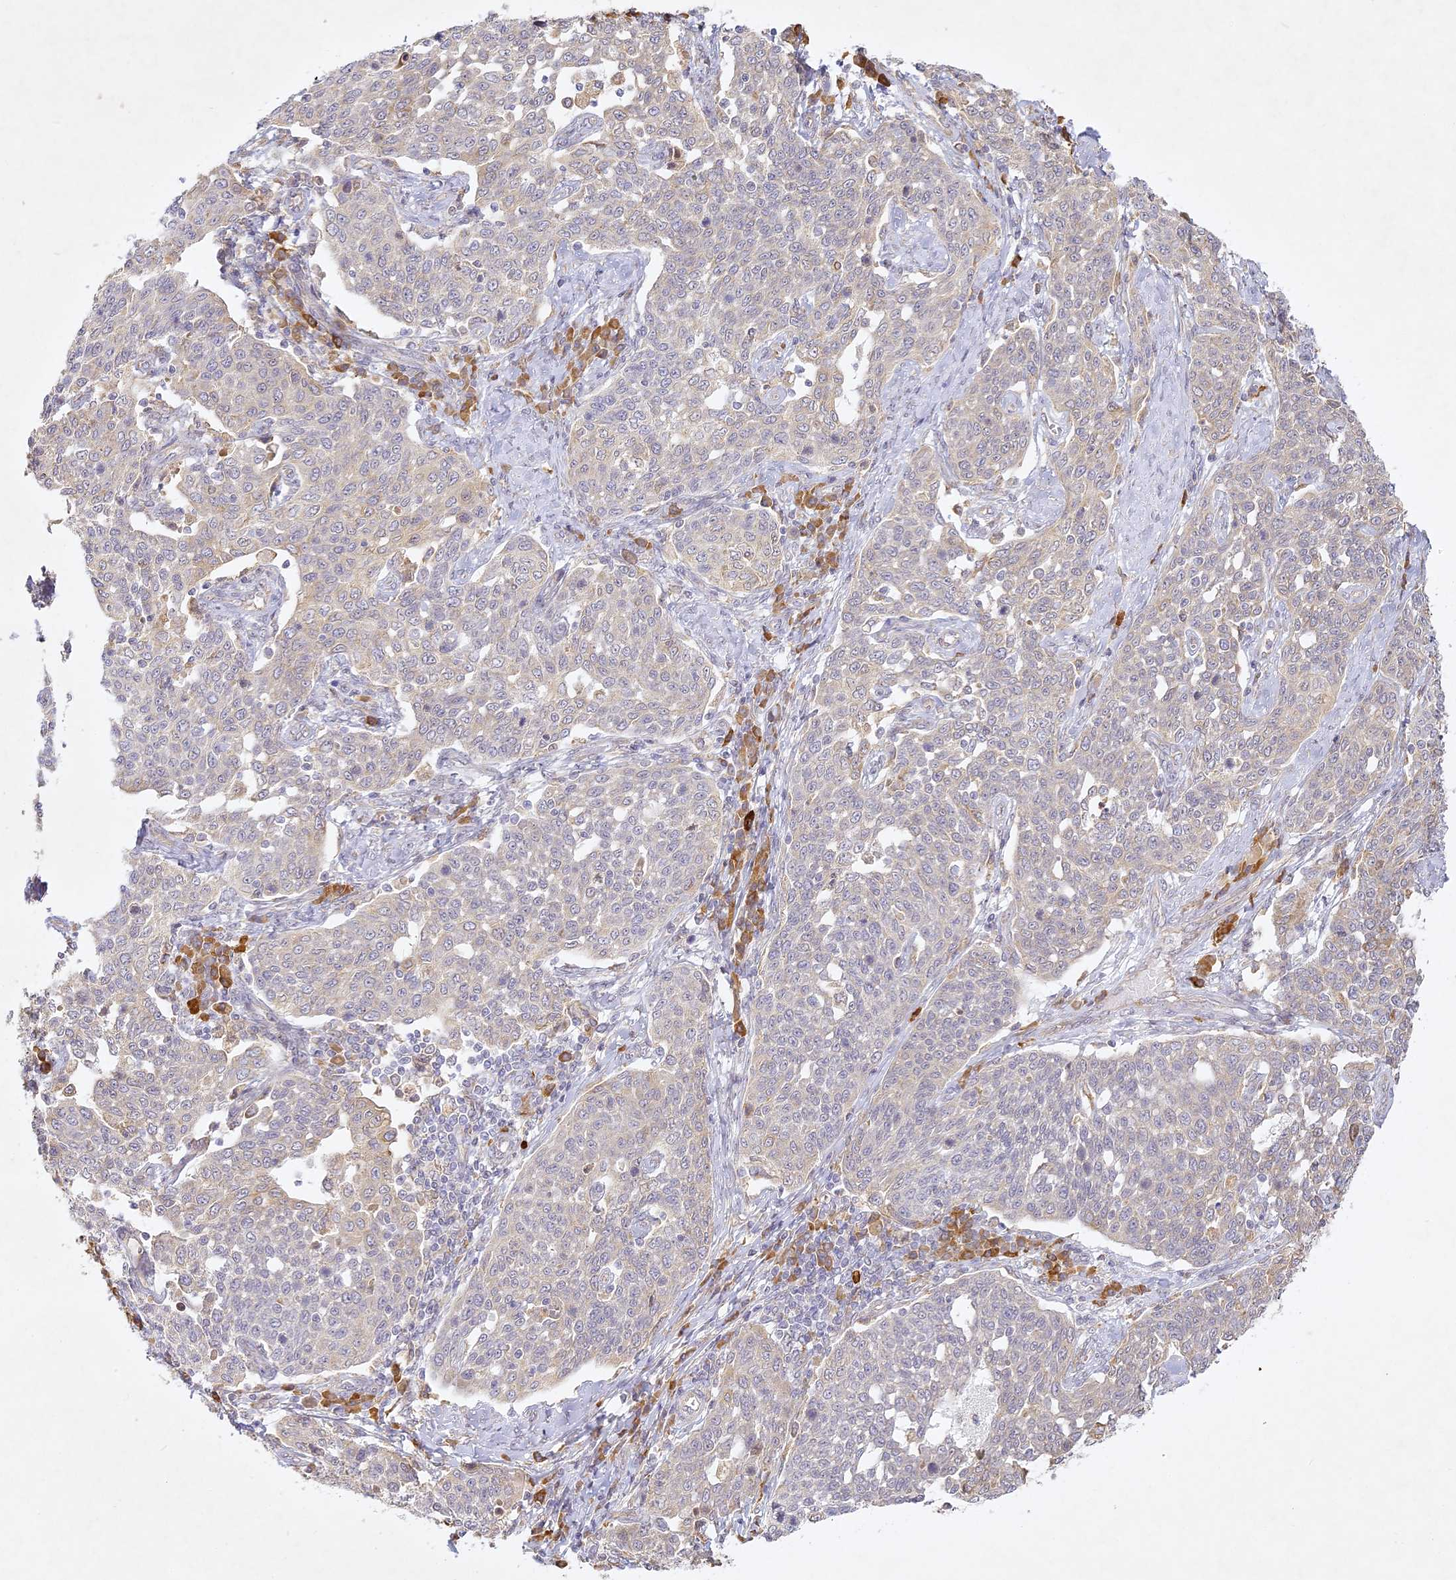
{"staining": {"intensity": "negative", "quantity": "none", "location": "none"}, "tissue": "cervical cancer", "cell_type": "Tumor cells", "image_type": "cancer", "snomed": [{"axis": "morphology", "description": "Squamous cell carcinoma, NOS"}, {"axis": "topography", "description": "Cervix"}], "caption": "DAB immunohistochemical staining of human cervical cancer (squamous cell carcinoma) shows no significant expression in tumor cells. (Brightfield microscopy of DAB (3,3'-diaminobenzidine) immunohistochemistry at high magnification).", "gene": "SLC30A5", "patient": {"sex": "female", "age": 34}}